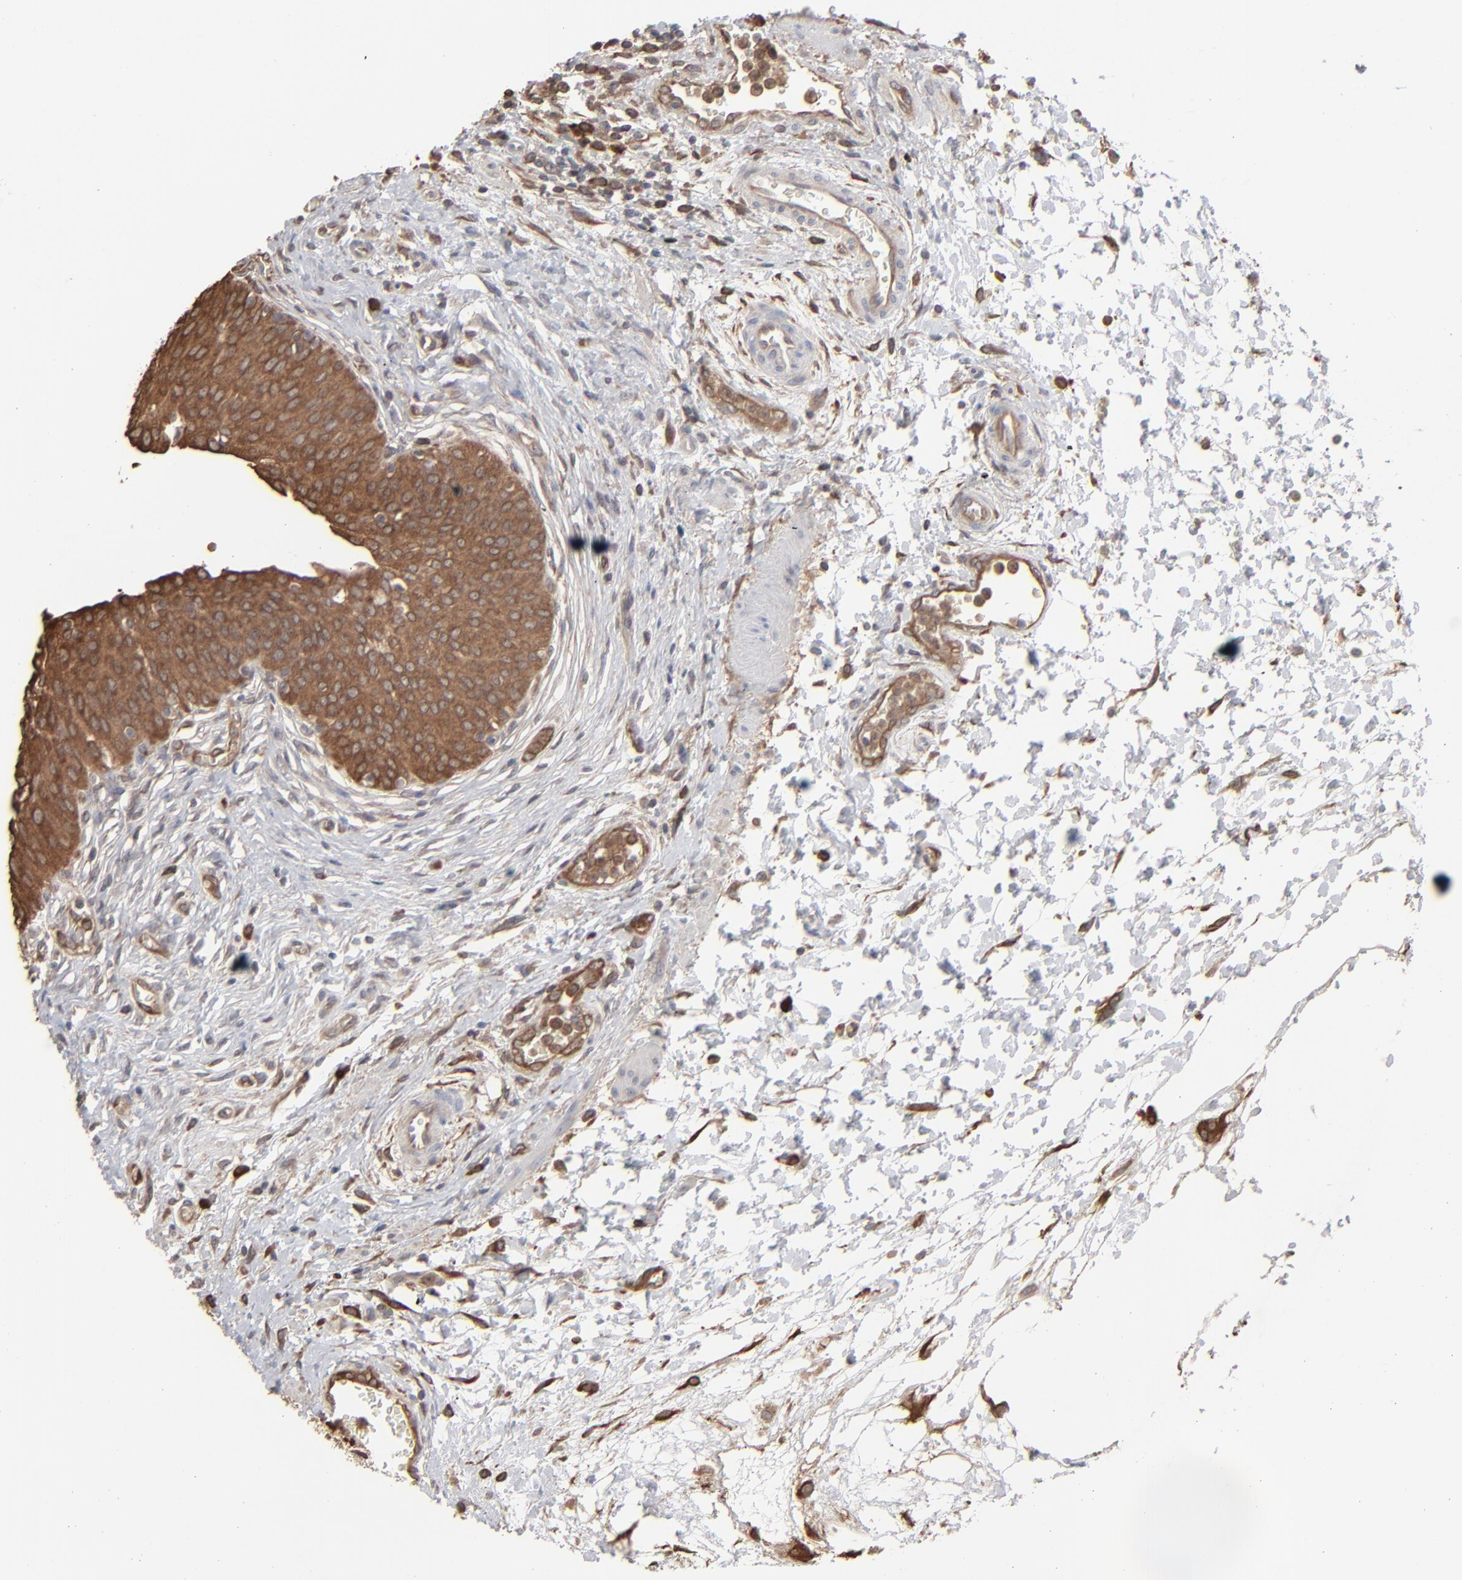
{"staining": {"intensity": "strong", "quantity": ">75%", "location": "cytoplasmic/membranous"}, "tissue": "urinary bladder", "cell_type": "Urothelial cells", "image_type": "normal", "snomed": [{"axis": "morphology", "description": "Normal tissue, NOS"}, {"axis": "topography", "description": "Smooth muscle"}, {"axis": "topography", "description": "Urinary bladder"}], "caption": "IHC micrograph of benign urinary bladder: urinary bladder stained using immunohistochemistry reveals high levels of strong protein expression localized specifically in the cytoplasmic/membranous of urothelial cells, appearing as a cytoplasmic/membranous brown color.", "gene": "NME1", "patient": {"sex": "male", "age": 35}}